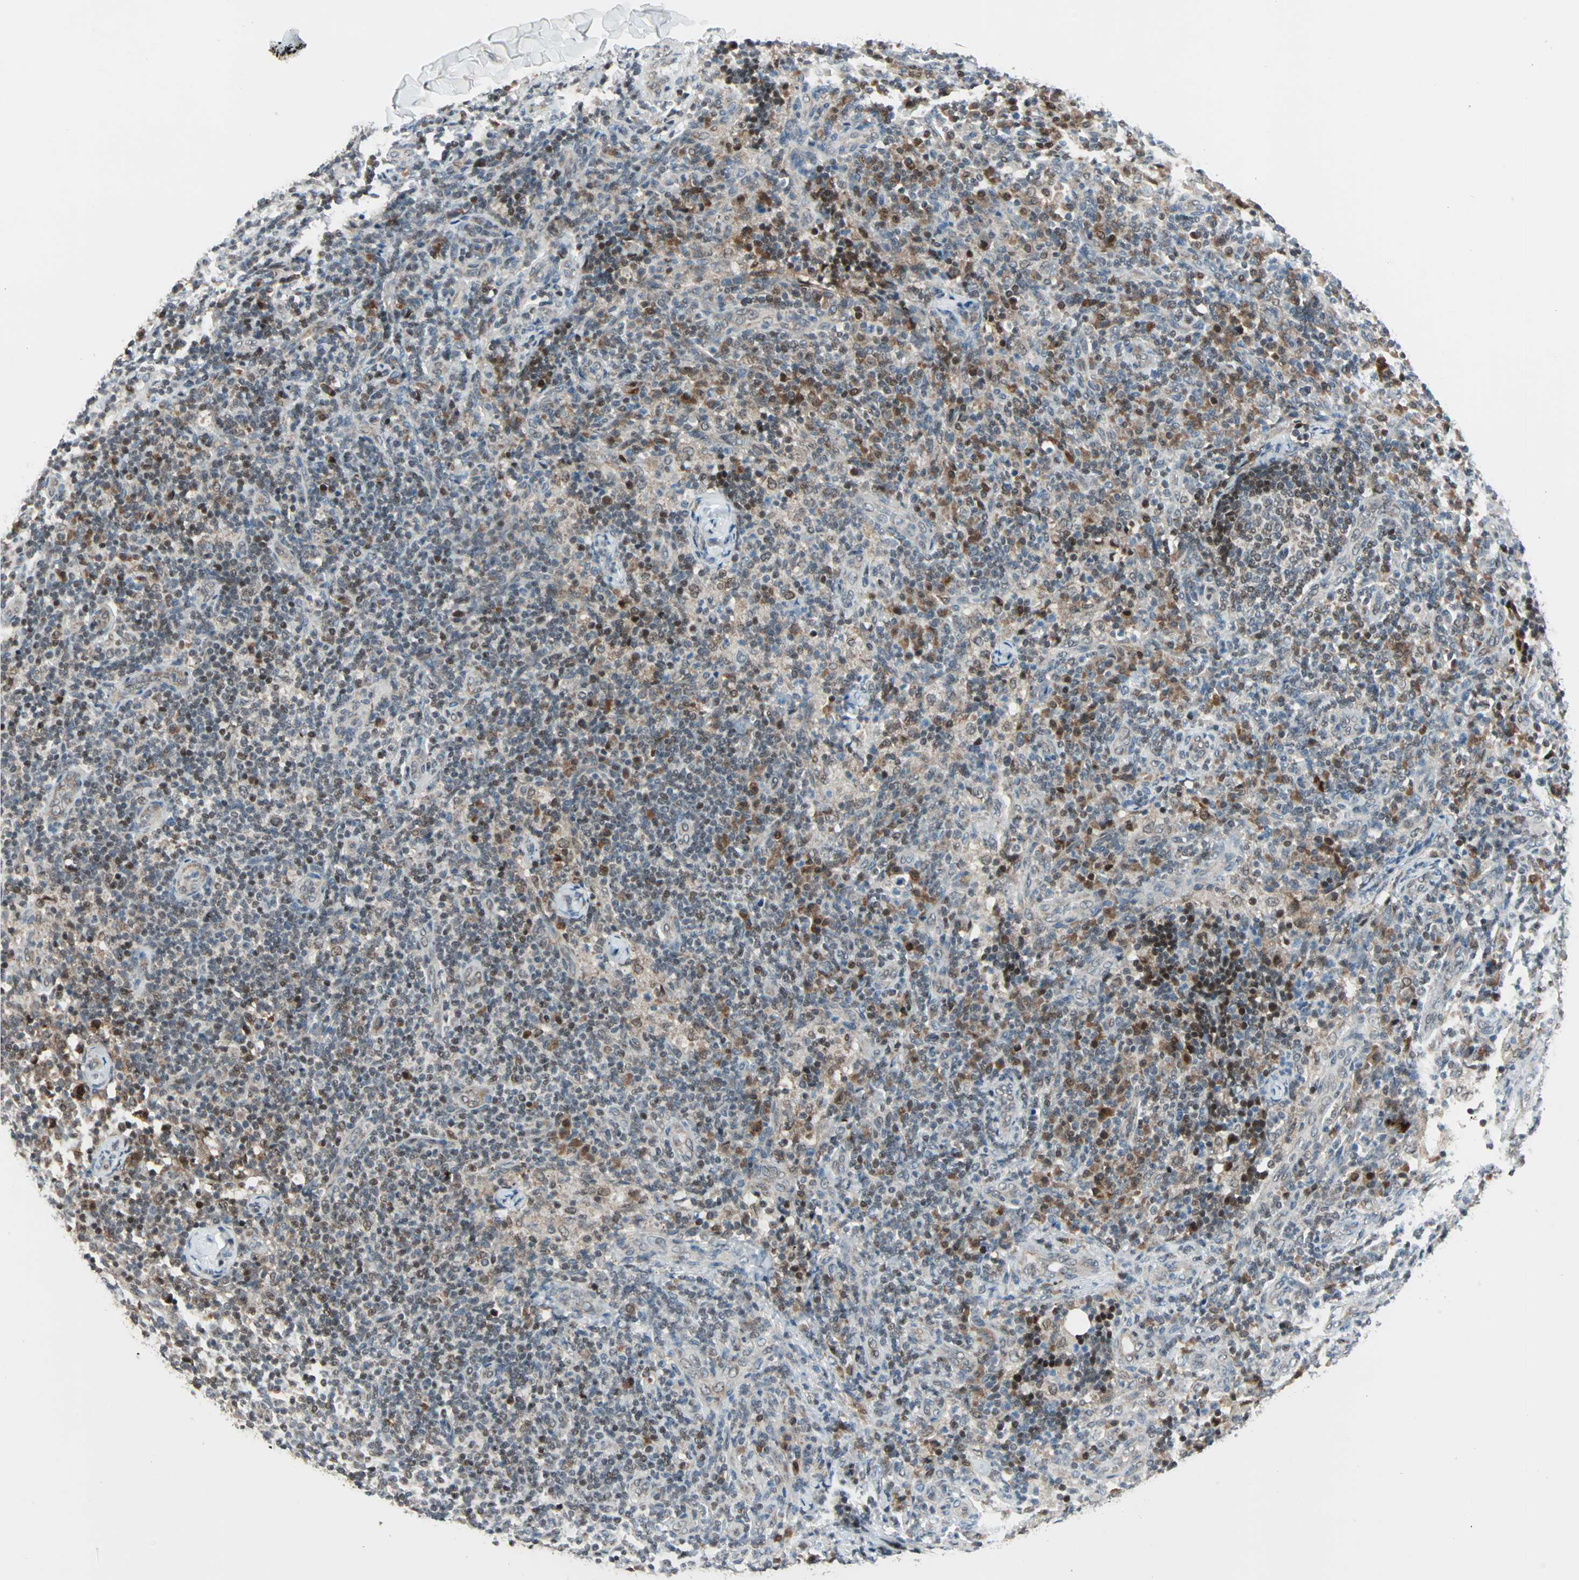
{"staining": {"intensity": "moderate", "quantity": "<25%", "location": "nuclear"}, "tissue": "lymph node", "cell_type": "Germinal center cells", "image_type": "normal", "snomed": [{"axis": "morphology", "description": "Normal tissue, NOS"}, {"axis": "morphology", "description": "Inflammation, NOS"}, {"axis": "topography", "description": "Lymph node"}], "caption": "Immunohistochemistry (IHC) of normal human lymph node reveals low levels of moderate nuclear expression in approximately <25% of germinal center cells. (DAB (3,3'-diaminobenzidine) = brown stain, brightfield microscopy at high magnification).", "gene": "CBX4", "patient": {"sex": "male", "age": 46}}